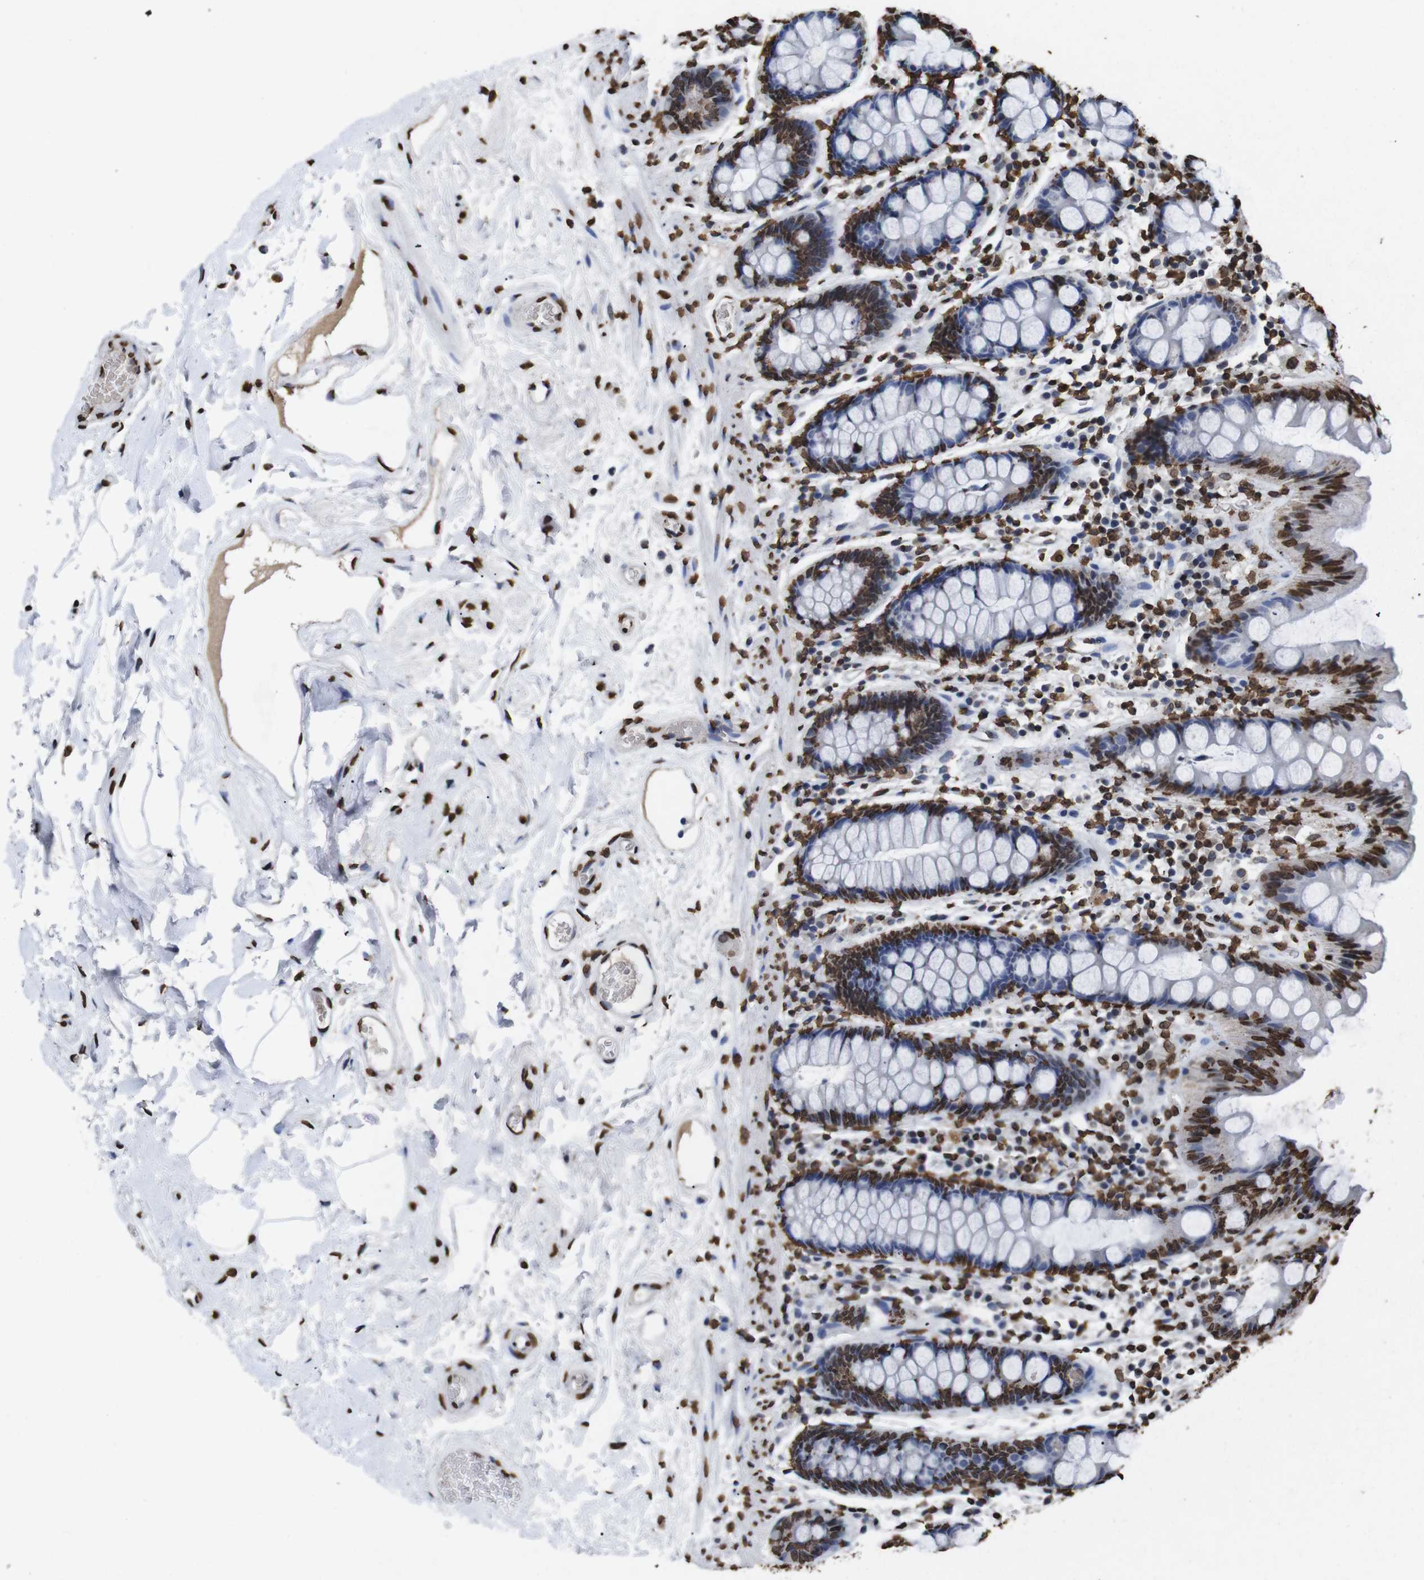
{"staining": {"intensity": "strong", "quantity": ">75%", "location": "nuclear"}, "tissue": "colon", "cell_type": "Endothelial cells", "image_type": "normal", "snomed": [{"axis": "morphology", "description": "Normal tissue, NOS"}, {"axis": "topography", "description": "Colon"}], "caption": "Strong nuclear staining is identified in approximately >75% of endothelial cells in normal colon. (brown staining indicates protein expression, while blue staining denotes nuclei).", "gene": "MDM2", "patient": {"sex": "female", "age": 80}}